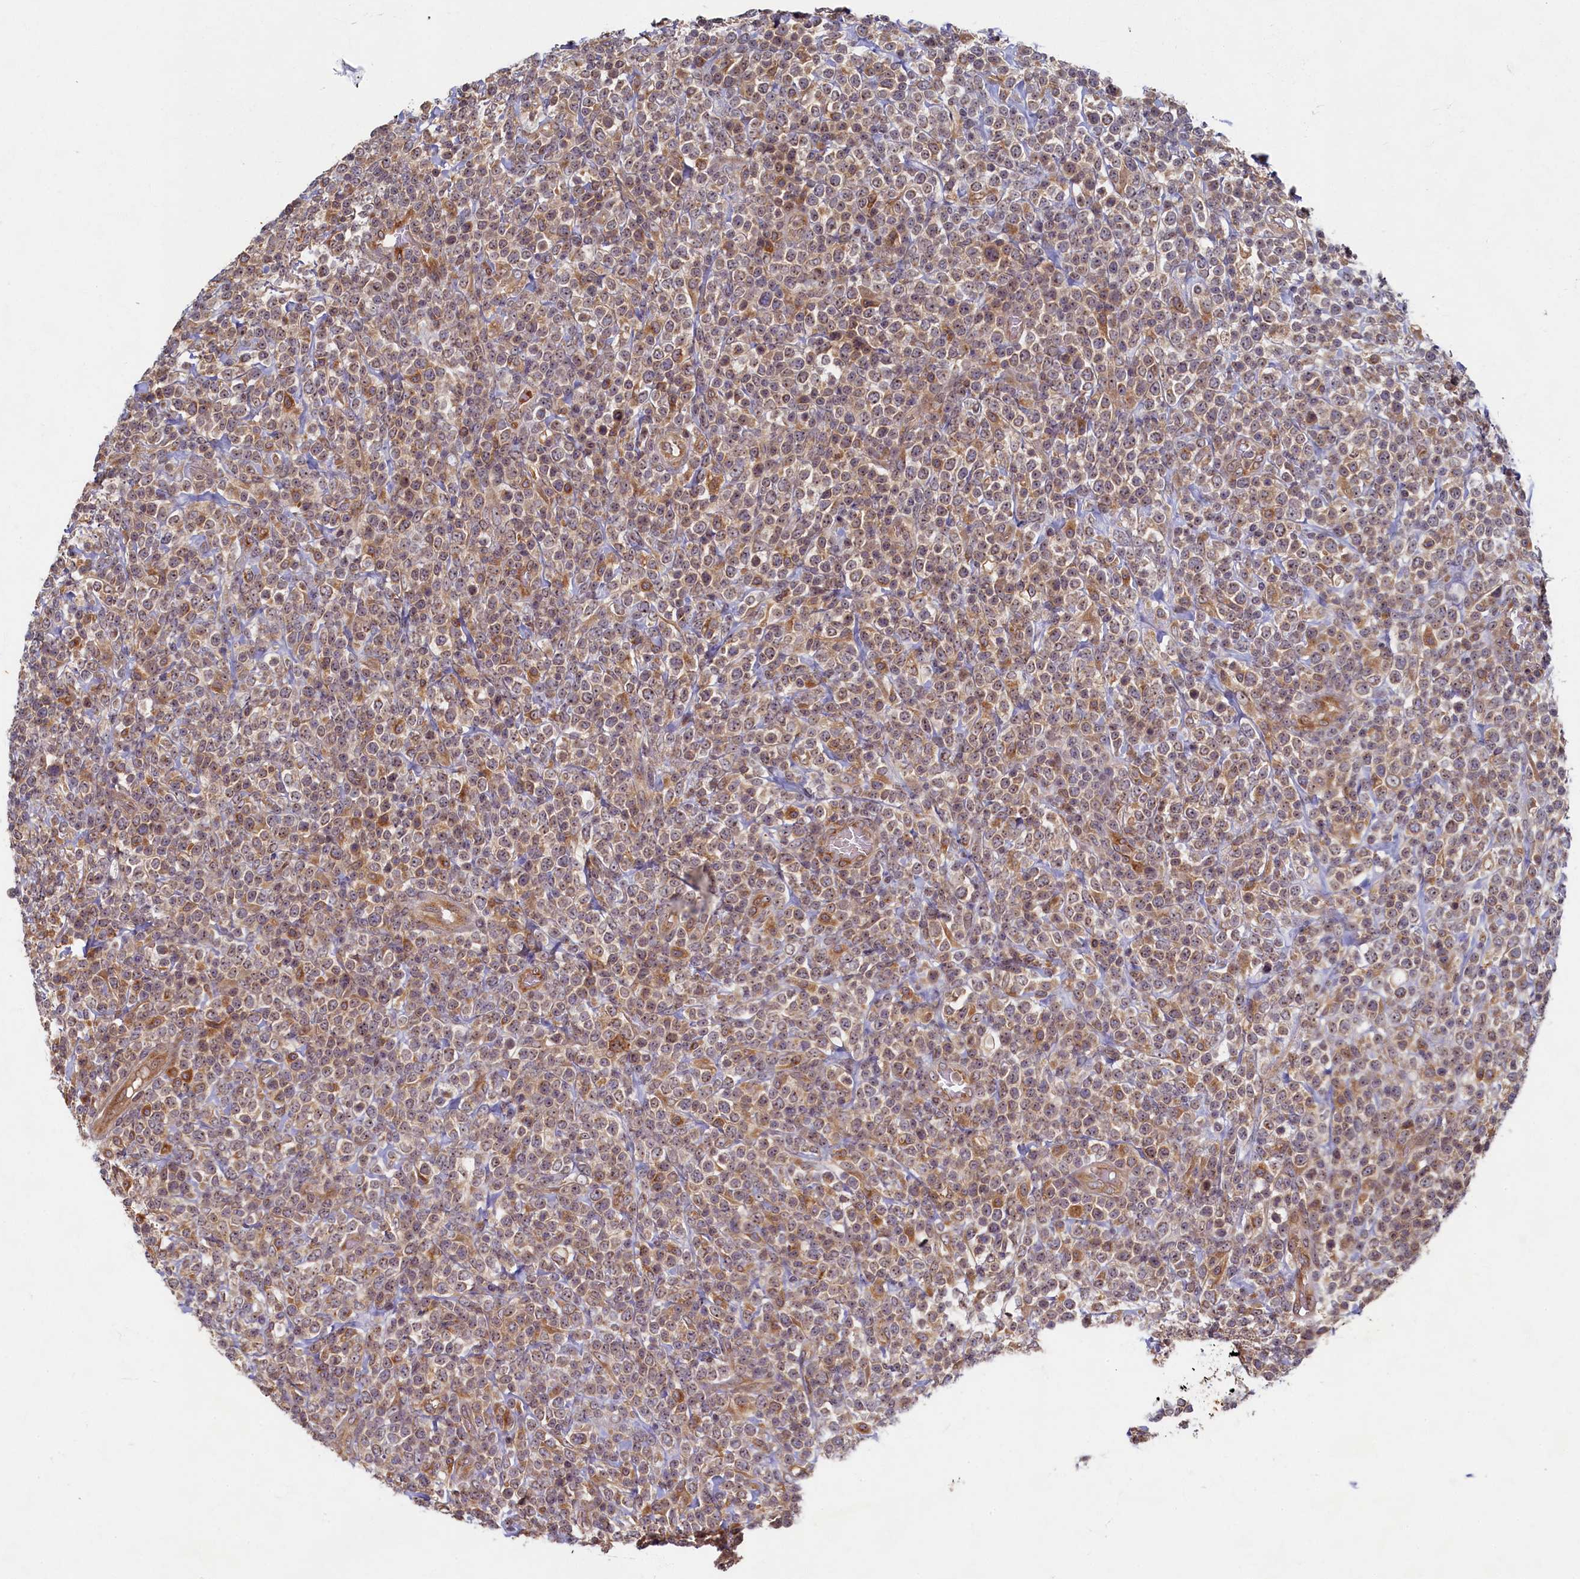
{"staining": {"intensity": "weak", "quantity": "25%-75%", "location": "cytoplasmic/membranous,nuclear"}, "tissue": "lymphoma", "cell_type": "Tumor cells", "image_type": "cancer", "snomed": [{"axis": "morphology", "description": "Malignant lymphoma, non-Hodgkin's type, High grade"}, {"axis": "topography", "description": "Colon"}], "caption": "Lymphoma was stained to show a protein in brown. There is low levels of weak cytoplasmic/membranous and nuclear staining in approximately 25%-75% of tumor cells. Immunohistochemistry (ihc) stains the protein of interest in brown and the nuclei are stained blue.", "gene": "CEP20", "patient": {"sex": "female", "age": 53}}